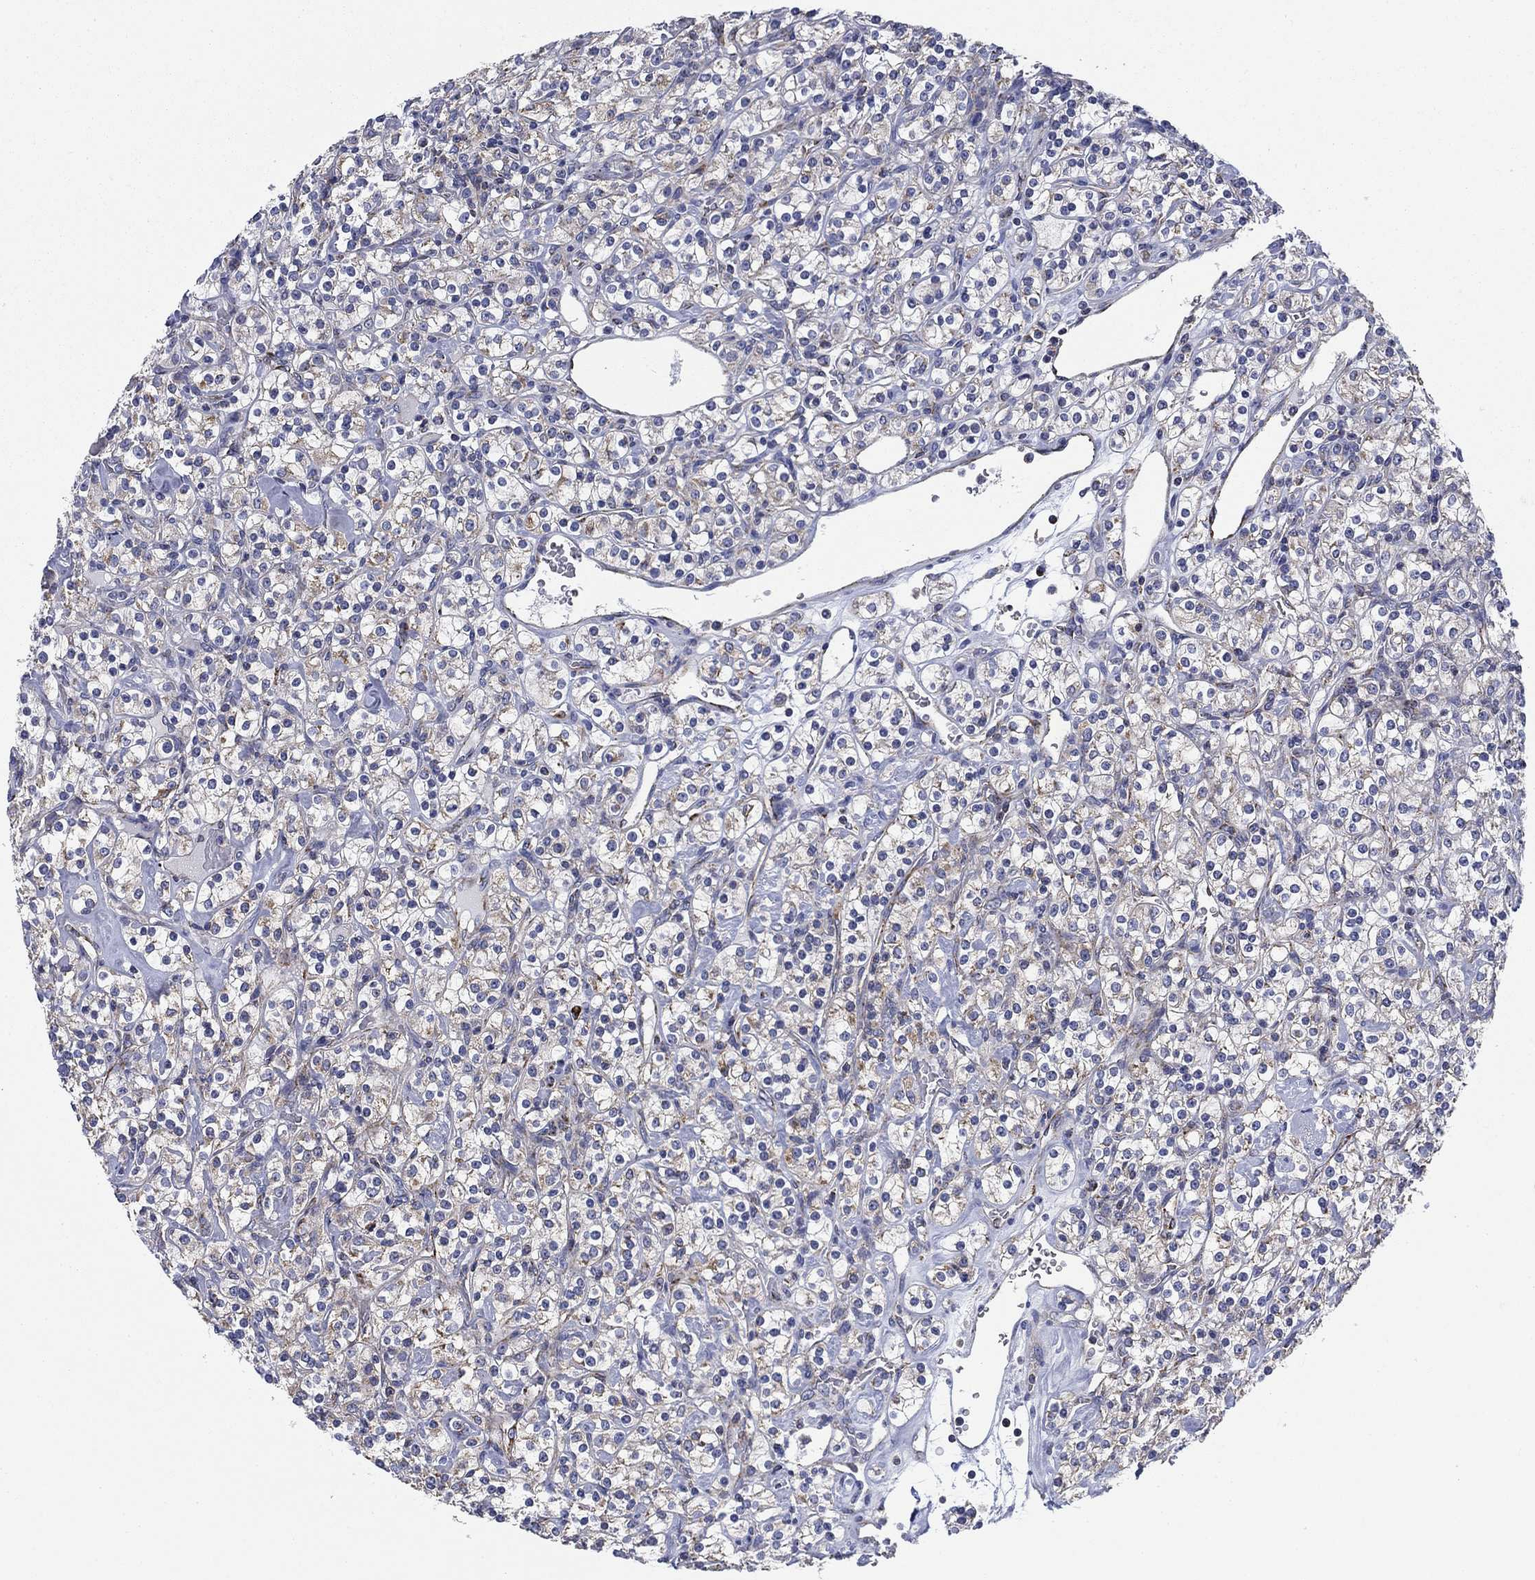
{"staining": {"intensity": "weak", "quantity": "25%-75%", "location": "cytoplasmic/membranous"}, "tissue": "renal cancer", "cell_type": "Tumor cells", "image_type": "cancer", "snomed": [{"axis": "morphology", "description": "Adenocarcinoma, NOS"}, {"axis": "topography", "description": "Kidney"}], "caption": "Human renal cancer stained with a protein marker reveals weak staining in tumor cells.", "gene": "NACAD", "patient": {"sex": "male", "age": 77}}